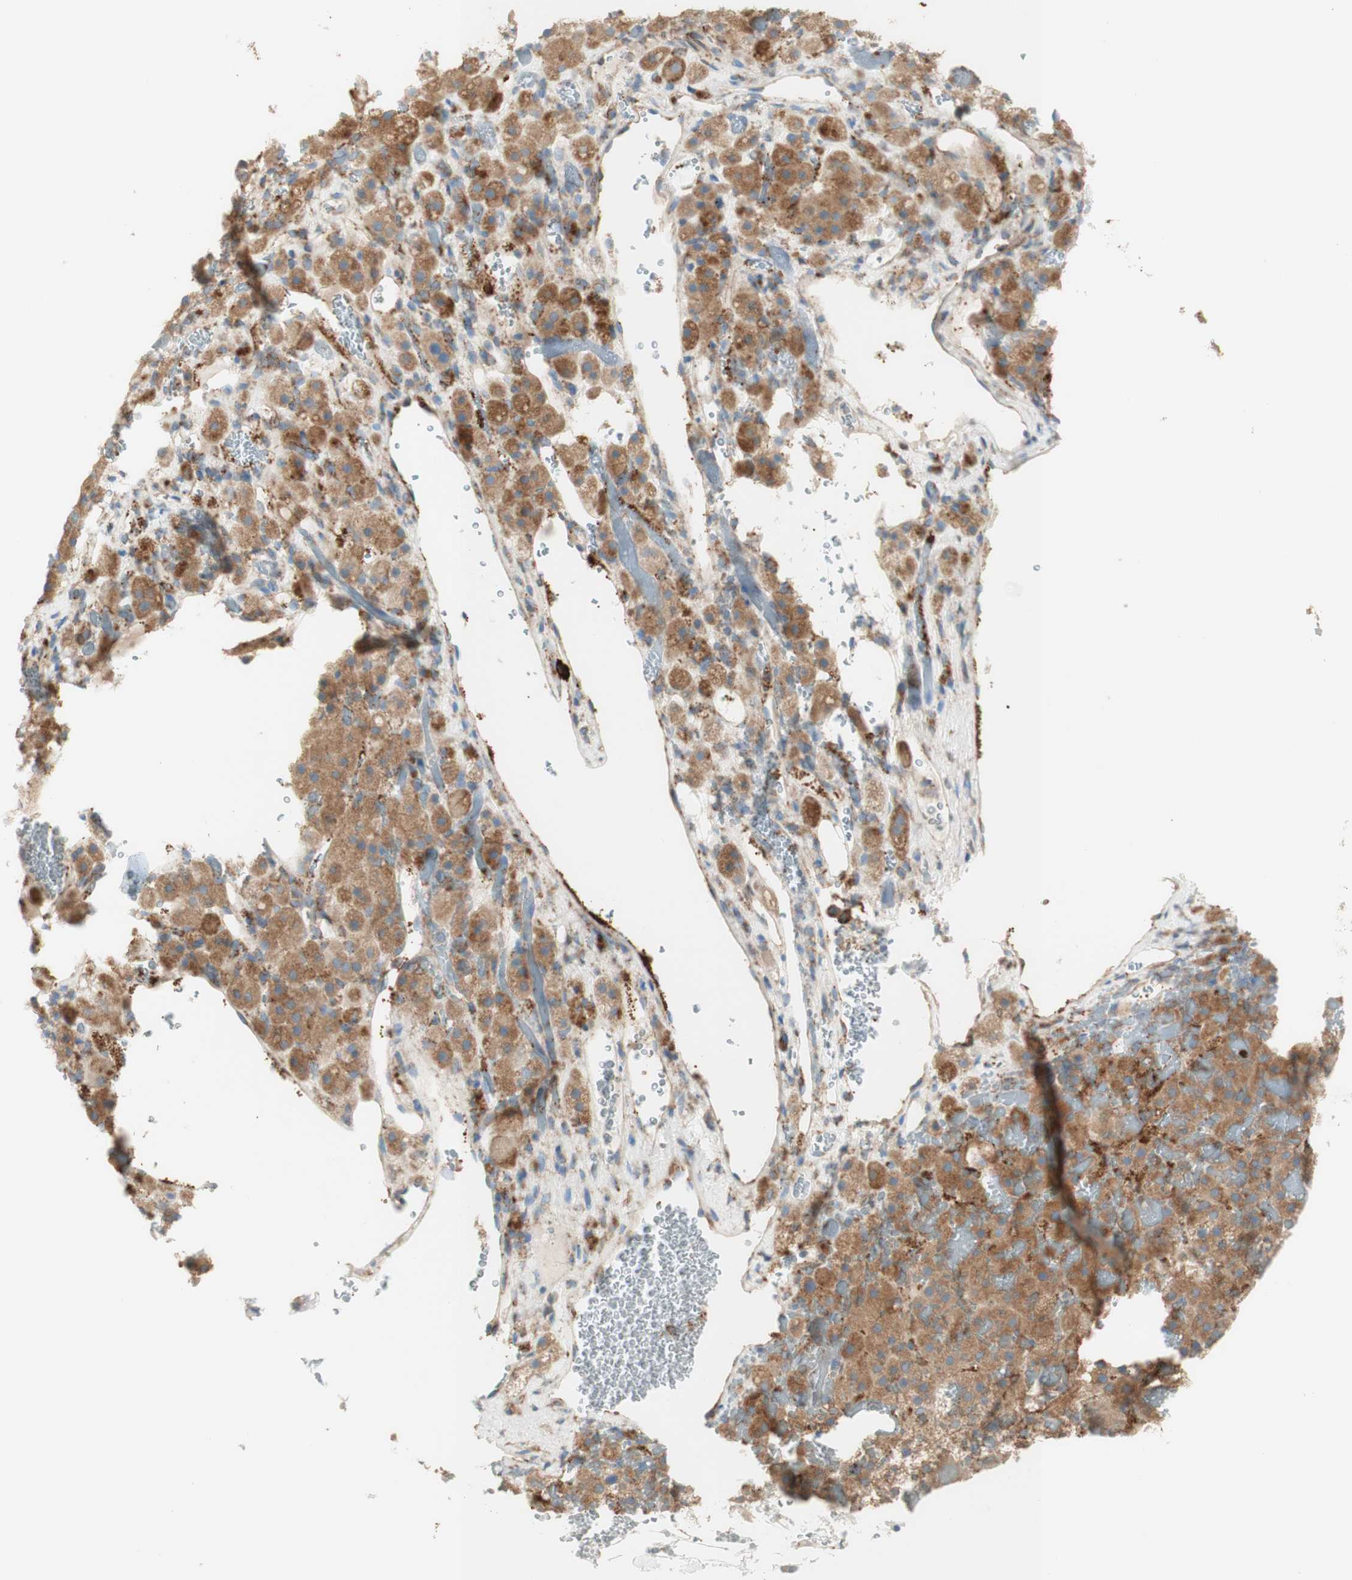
{"staining": {"intensity": "moderate", "quantity": ">75%", "location": "cytoplasmic/membranous"}, "tissue": "adrenal gland", "cell_type": "Glandular cells", "image_type": "normal", "snomed": [{"axis": "morphology", "description": "Normal tissue, NOS"}, {"axis": "topography", "description": "Adrenal gland"}], "caption": "The photomicrograph reveals staining of normal adrenal gland, revealing moderate cytoplasmic/membranous protein staining (brown color) within glandular cells.", "gene": "MANF", "patient": {"sex": "female", "age": 59}}